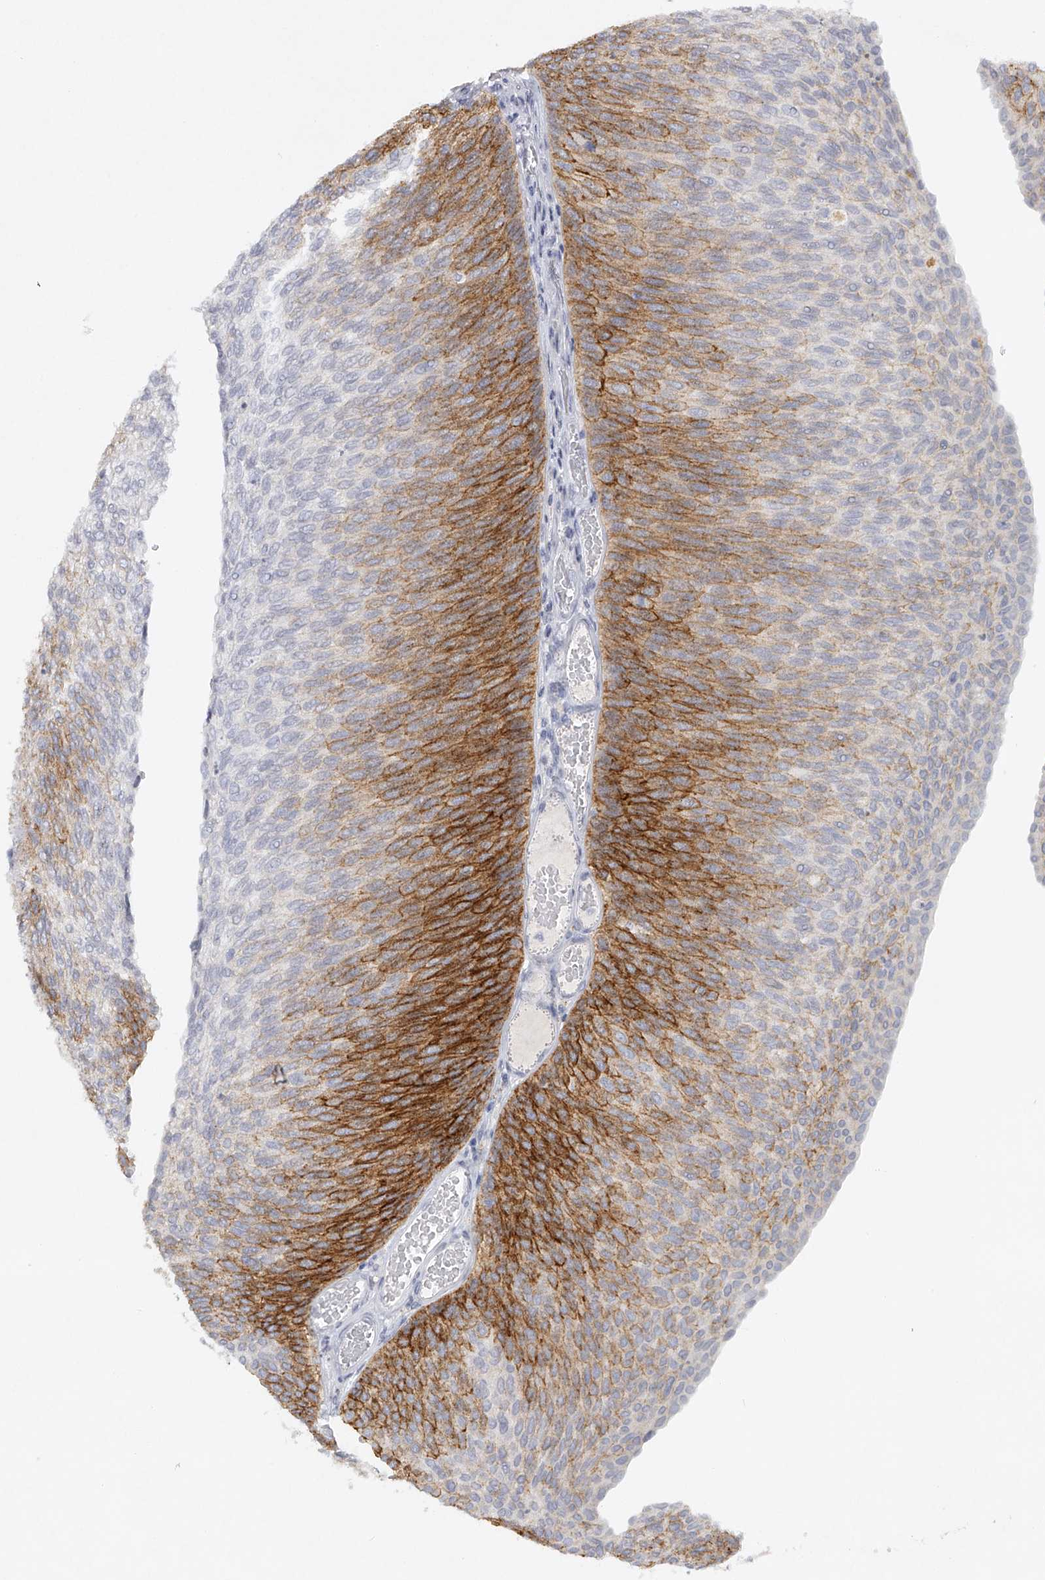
{"staining": {"intensity": "strong", "quantity": "25%-75%", "location": "cytoplasmic/membranous"}, "tissue": "urothelial cancer", "cell_type": "Tumor cells", "image_type": "cancer", "snomed": [{"axis": "morphology", "description": "Urothelial carcinoma, Low grade"}, {"axis": "topography", "description": "Urinary bladder"}], "caption": "Urothelial cancer was stained to show a protein in brown. There is high levels of strong cytoplasmic/membranous expression in about 25%-75% of tumor cells. (DAB IHC, brown staining for protein, blue staining for nuclei).", "gene": "FAT2", "patient": {"sex": "female", "age": 79}}